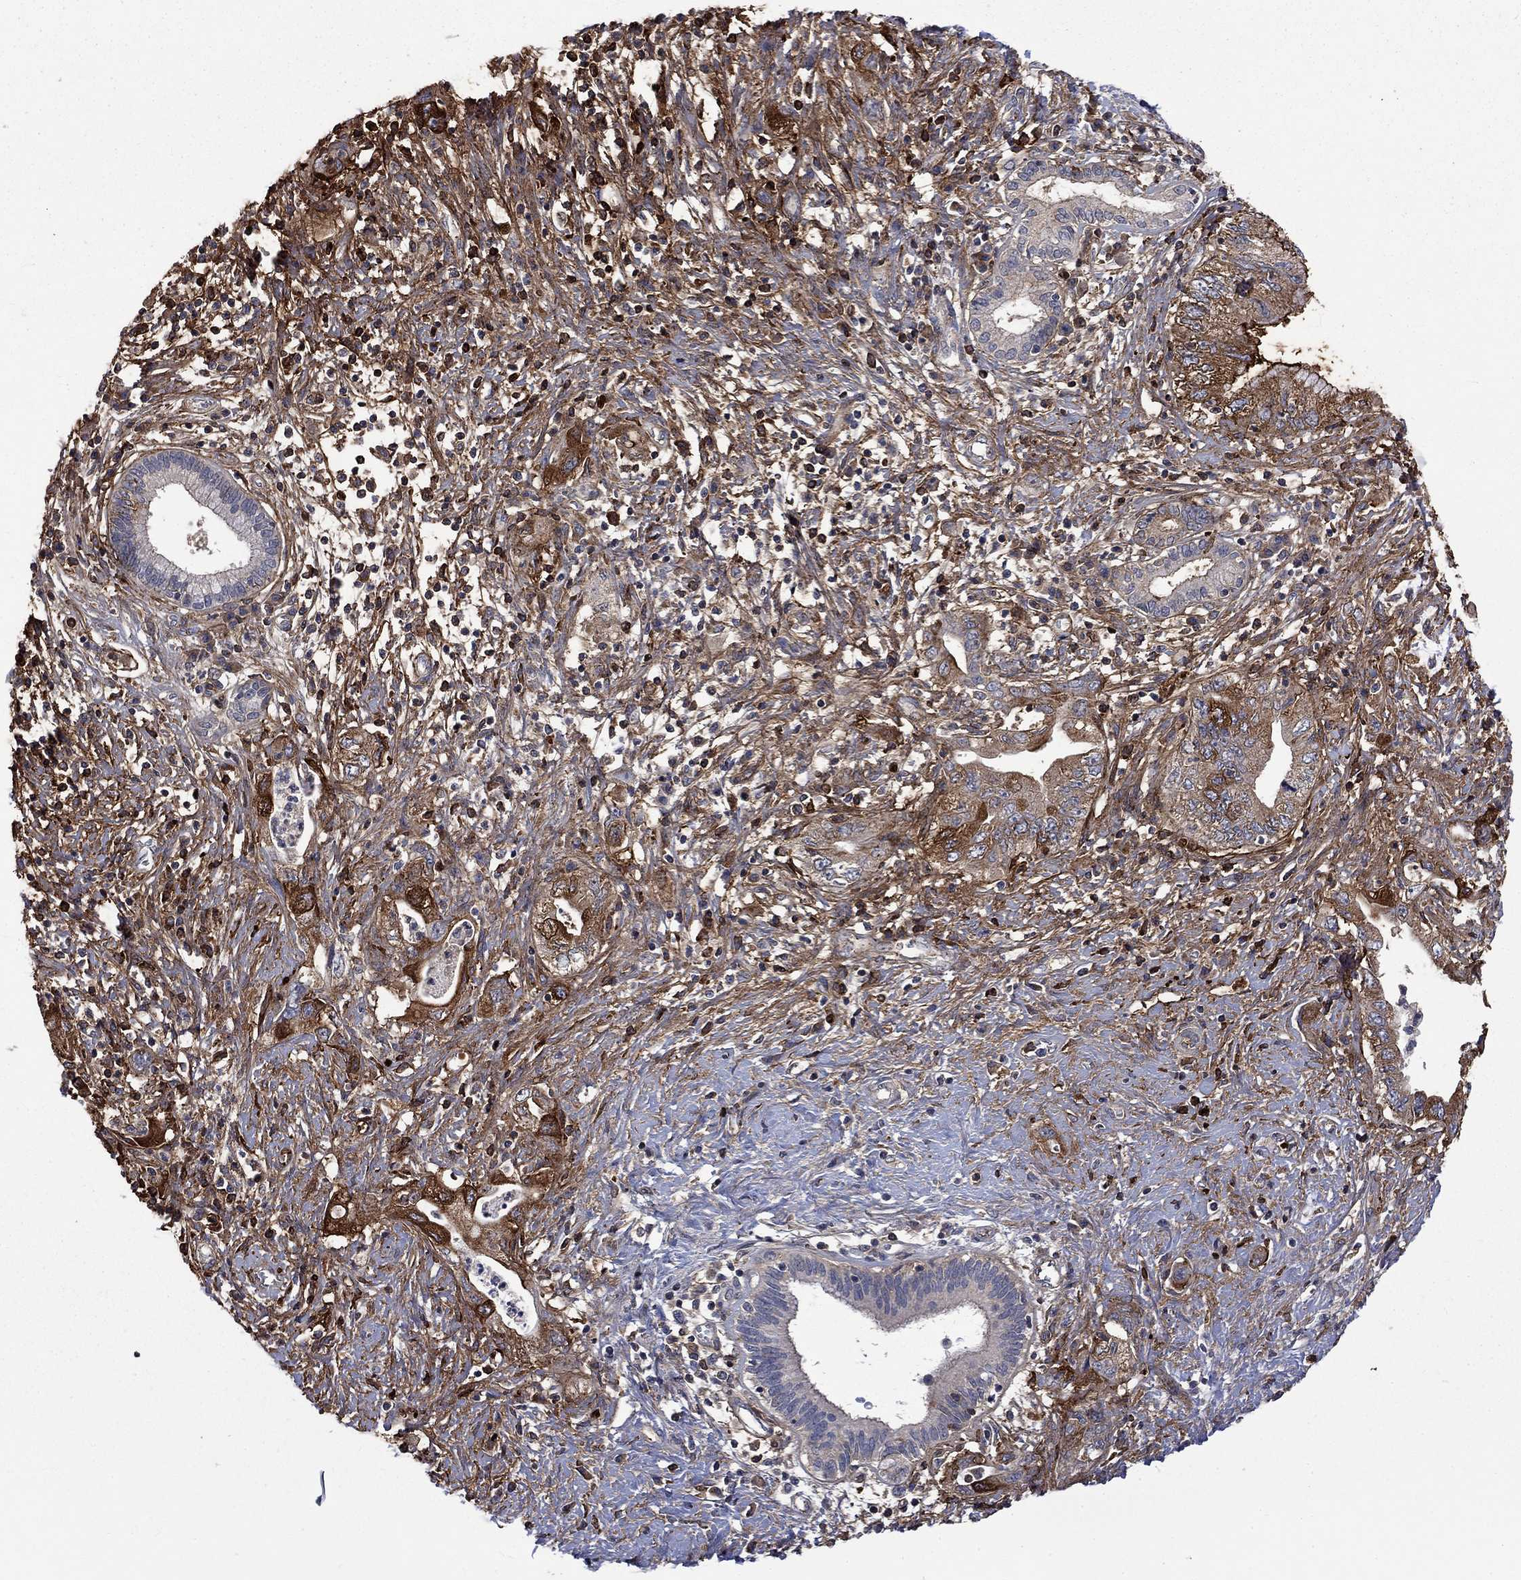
{"staining": {"intensity": "moderate", "quantity": "25%-75%", "location": "cytoplasmic/membranous"}, "tissue": "pancreatic cancer", "cell_type": "Tumor cells", "image_type": "cancer", "snomed": [{"axis": "morphology", "description": "Adenocarcinoma, NOS"}, {"axis": "topography", "description": "Pancreas"}], "caption": "Protein expression analysis of pancreatic adenocarcinoma displays moderate cytoplasmic/membranous expression in about 25%-75% of tumor cells.", "gene": "VCAN", "patient": {"sex": "female", "age": 73}}